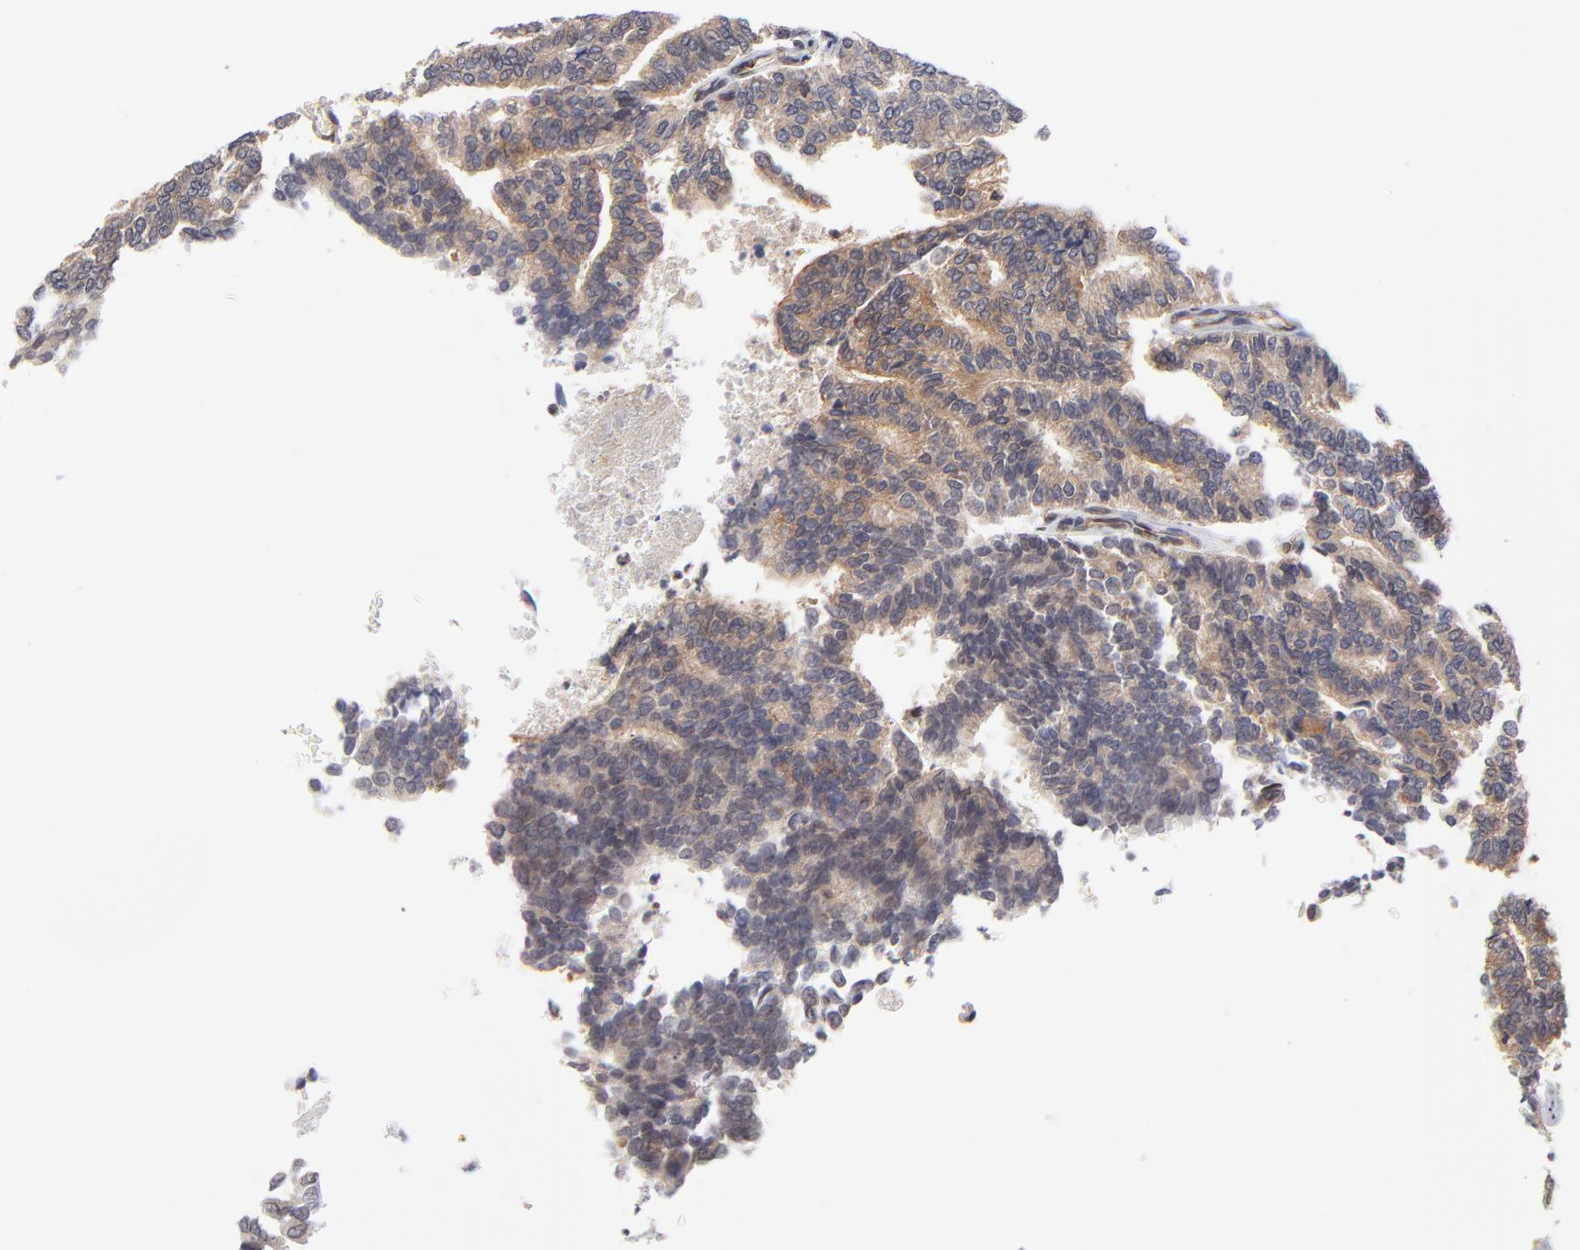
{"staining": {"intensity": "moderate", "quantity": ">75%", "location": "cytoplasmic/membranous"}, "tissue": "thyroid cancer", "cell_type": "Tumor cells", "image_type": "cancer", "snomed": [{"axis": "morphology", "description": "Papillary adenocarcinoma, NOS"}, {"axis": "topography", "description": "Thyroid gland"}], "caption": "Immunohistochemistry (IHC) micrograph of neoplastic tissue: thyroid papillary adenocarcinoma stained using IHC demonstrates medium levels of moderate protein expression localized specifically in the cytoplasmic/membranous of tumor cells, appearing as a cytoplasmic/membranous brown color.", "gene": "ZNF157", "patient": {"sex": "female", "age": 35}}